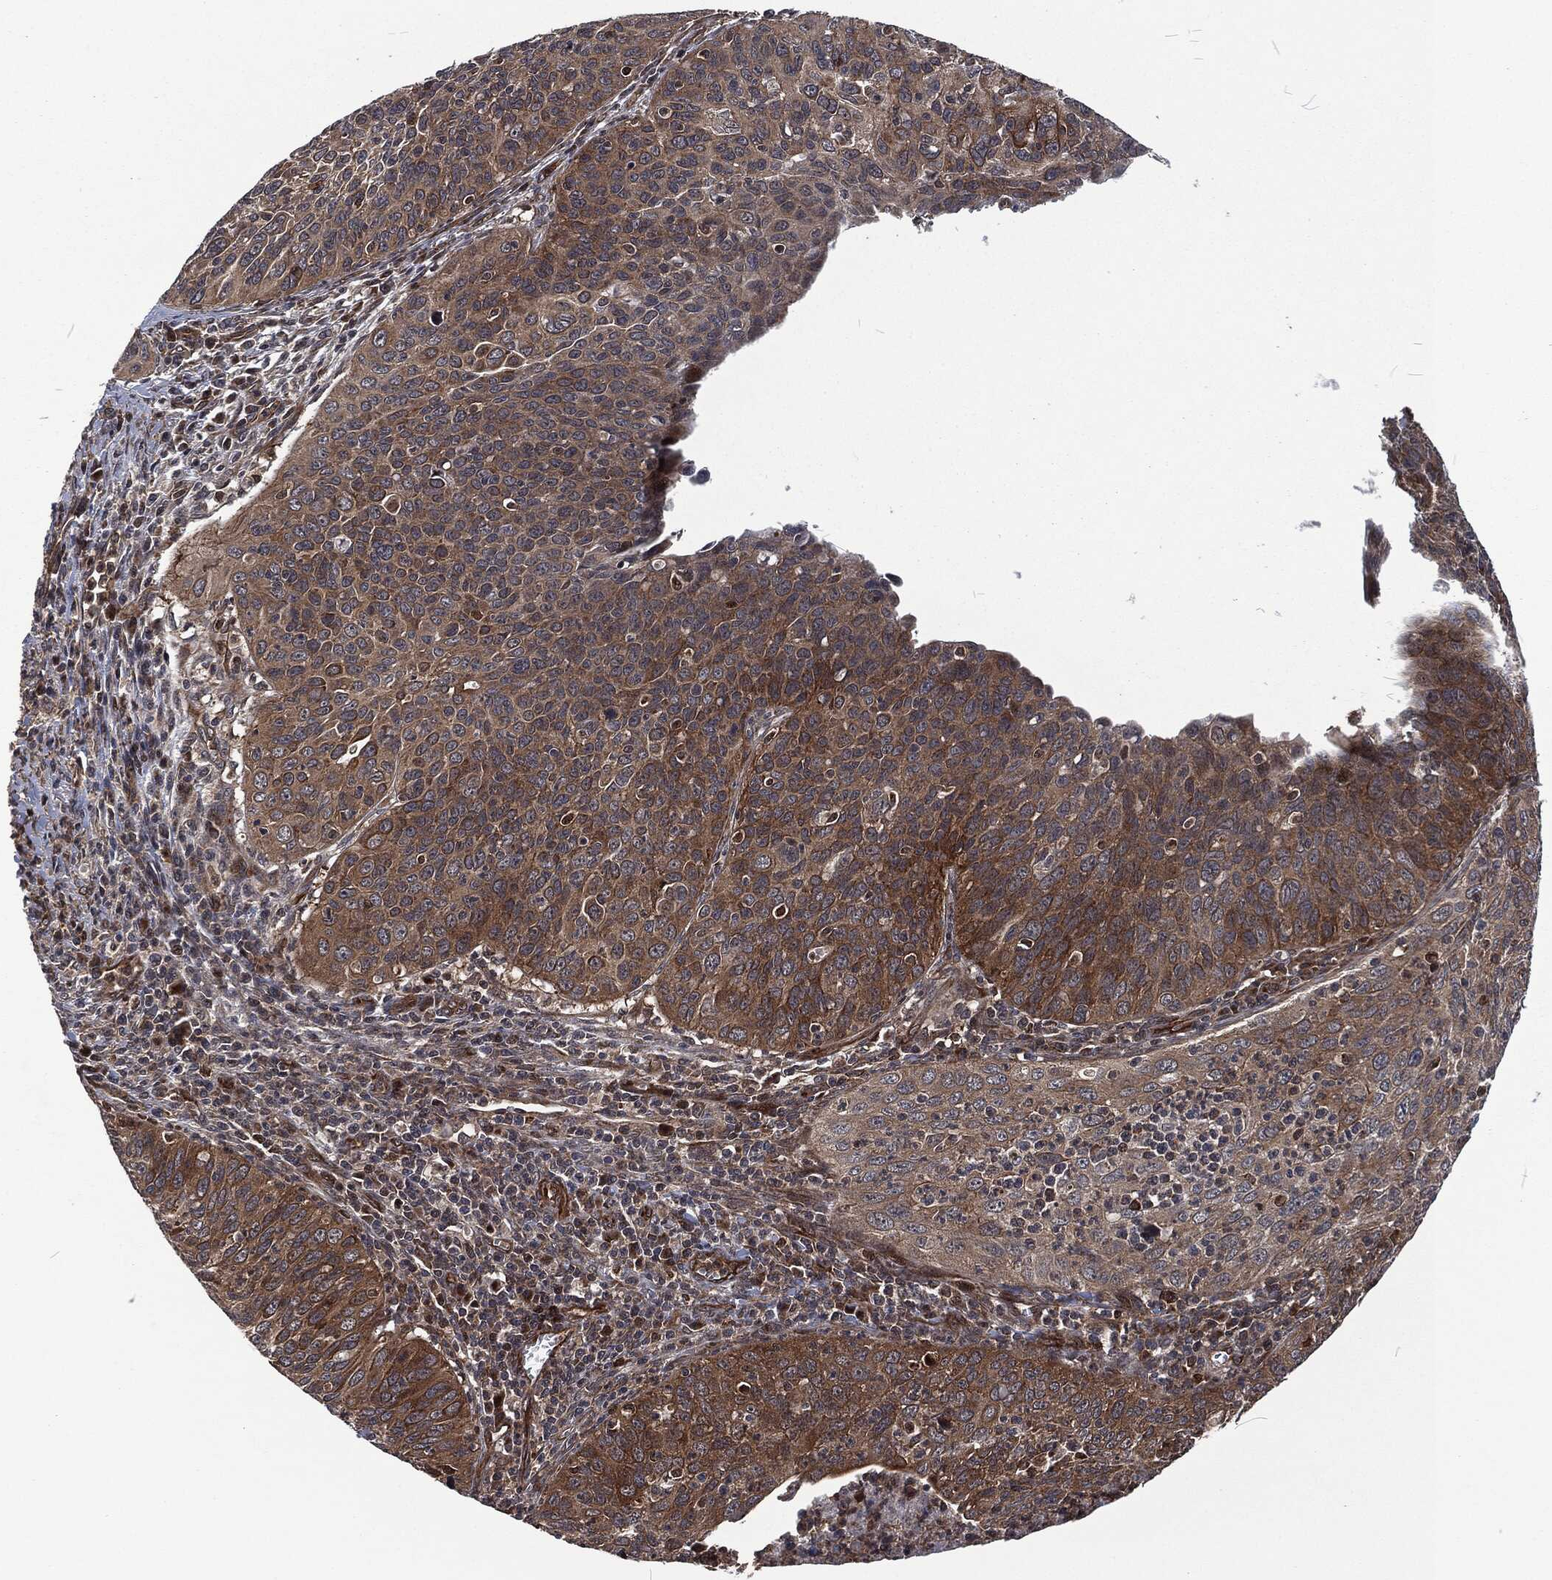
{"staining": {"intensity": "moderate", "quantity": ">75%", "location": "cytoplasmic/membranous"}, "tissue": "cervical cancer", "cell_type": "Tumor cells", "image_type": "cancer", "snomed": [{"axis": "morphology", "description": "Squamous cell carcinoma, NOS"}, {"axis": "topography", "description": "Cervix"}], "caption": "The photomicrograph shows immunohistochemical staining of cervical cancer (squamous cell carcinoma). There is moderate cytoplasmic/membranous expression is seen in approximately >75% of tumor cells.", "gene": "CMPK2", "patient": {"sex": "female", "age": 26}}